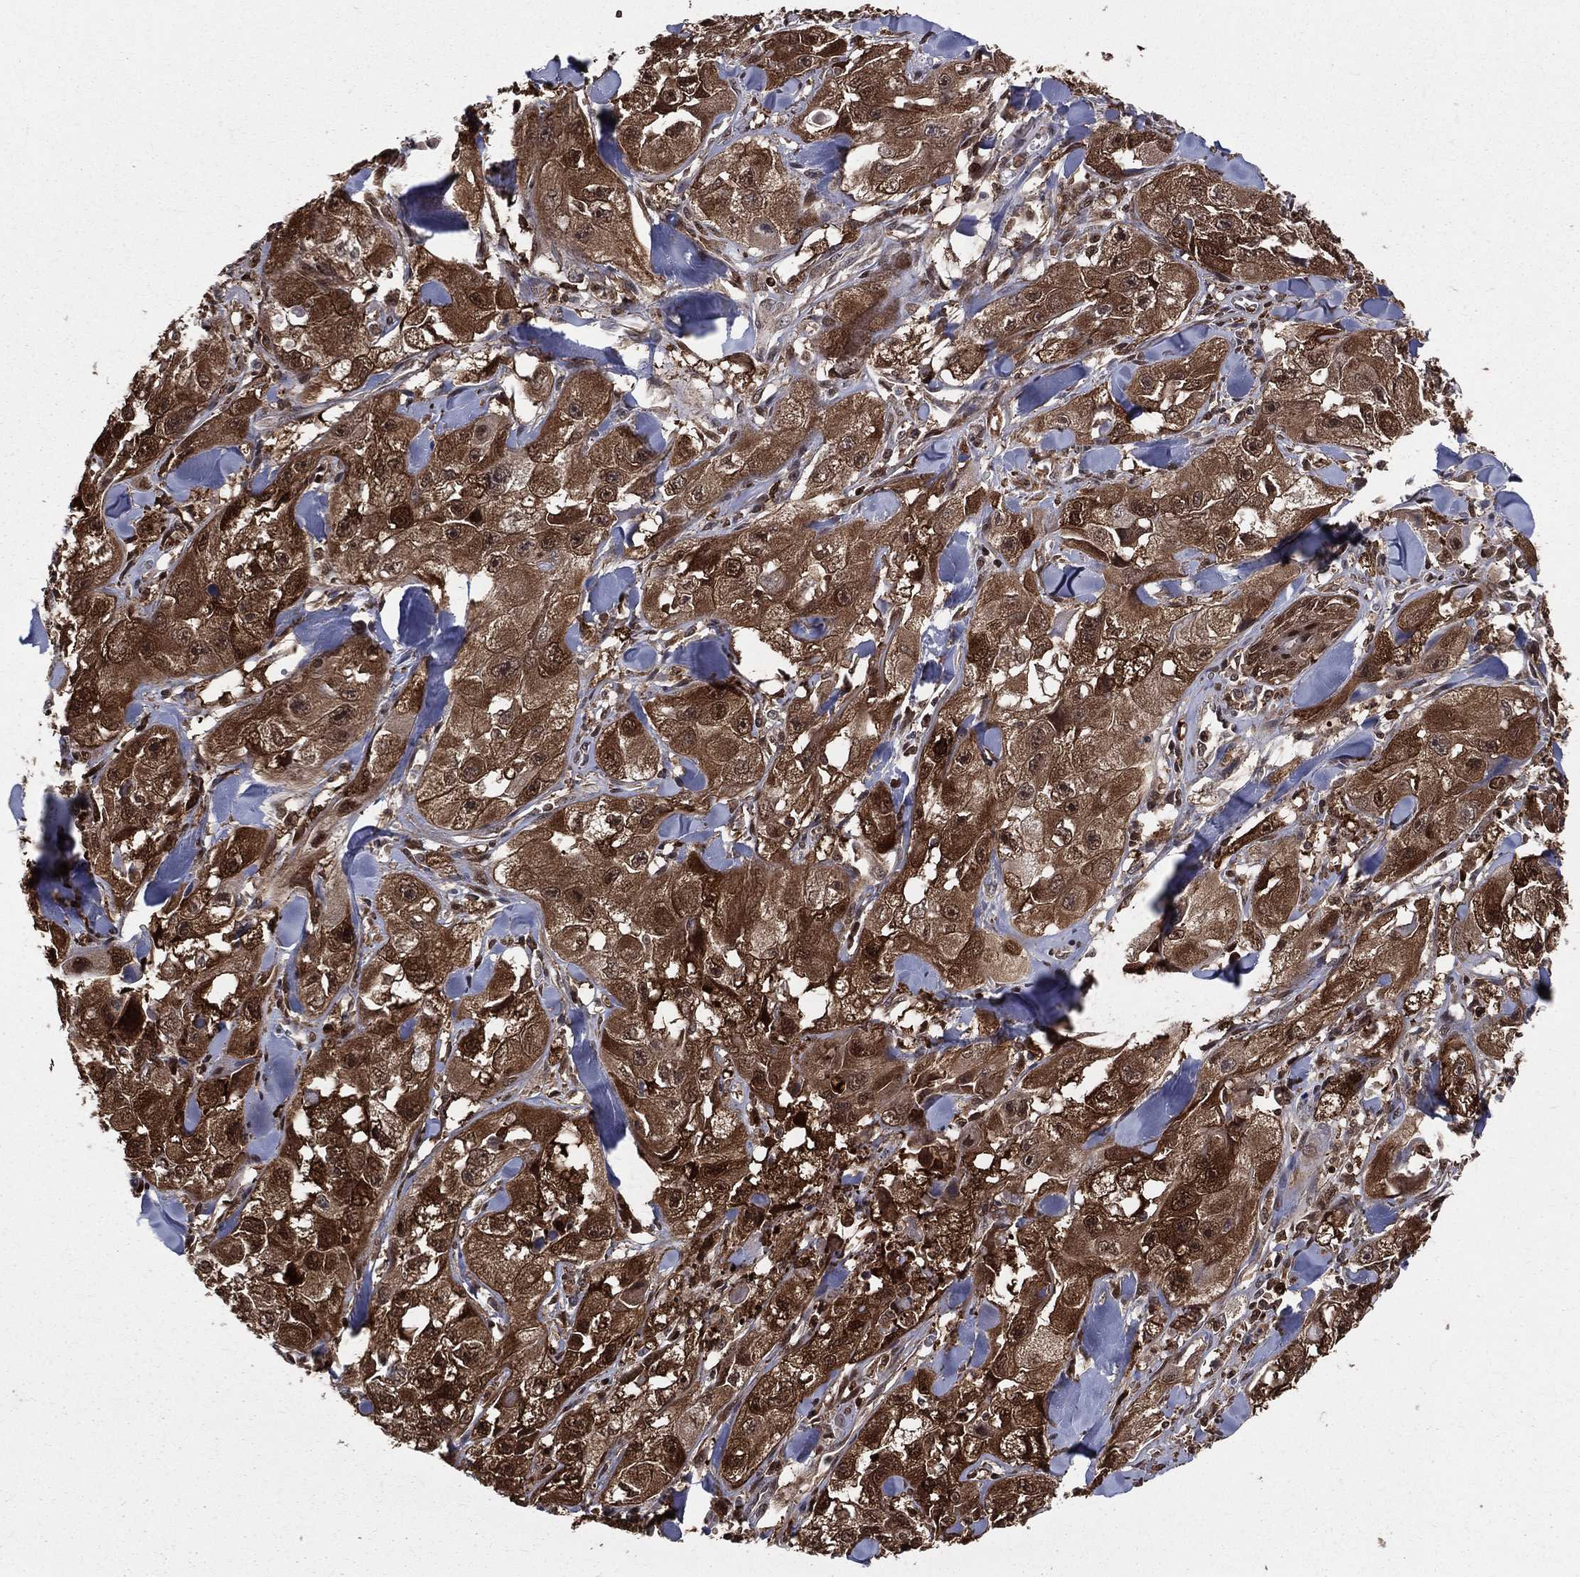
{"staining": {"intensity": "strong", "quantity": ">75%", "location": "cytoplasmic/membranous,nuclear"}, "tissue": "skin cancer", "cell_type": "Tumor cells", "image_type": "cancer", "snomed": [{"axis": "morphology", "description": "Squamous cell carcinoma, NOS"}, {"axis": "topography", "description": "Skin"}, {"axis": "topography", "description": "Subcutis"}], "caption": "The micrograph demonstrates immunohistochemical staining of skin squamous cell carcinoma. There is strong cytoplasmic/membranous and nuclear staining is seen in approximately >75% of tumor cells.", "gene": "ENO1", "patient": {"sex": "male", "age": 73}}